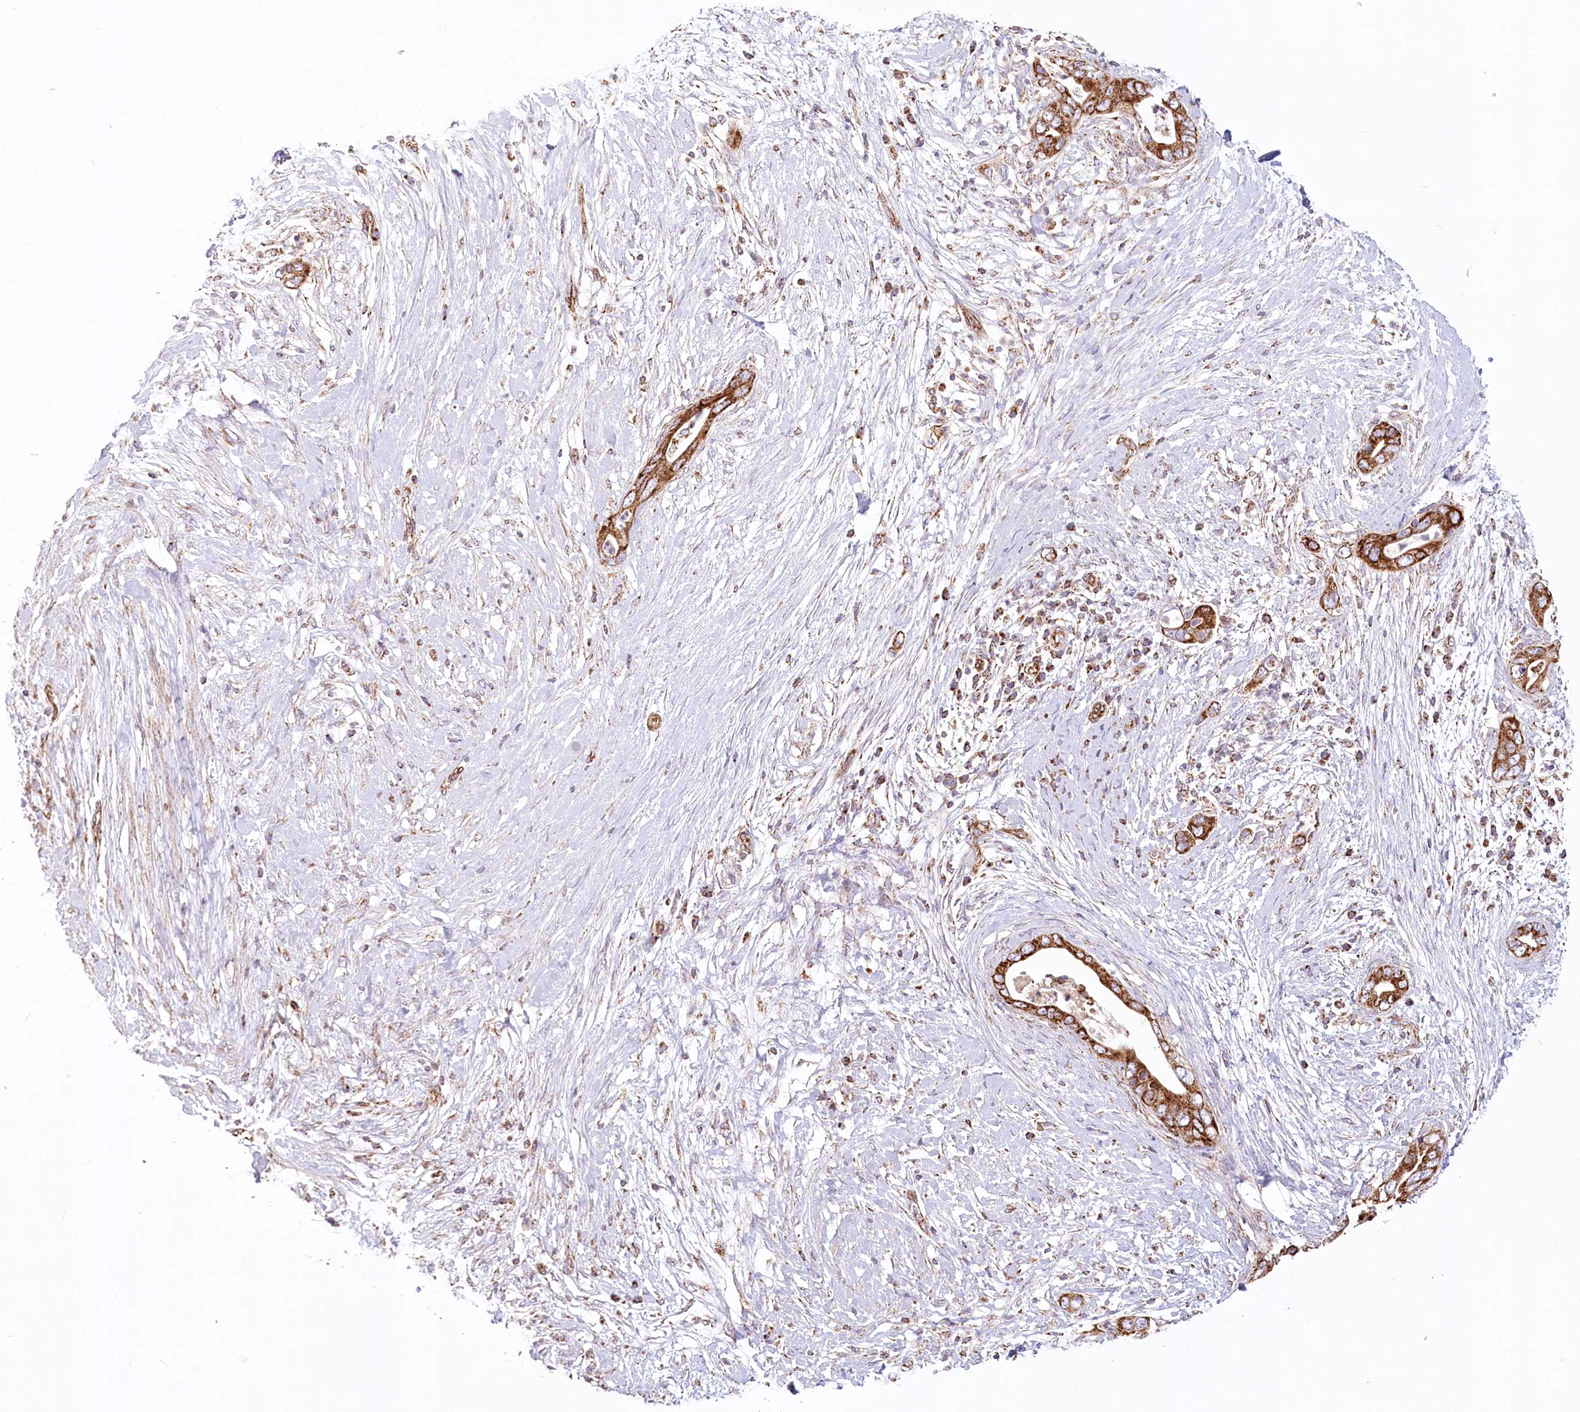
{"staining": {"intensity": "strong", "quantity": ">75%", "location": "cytoplasmic/membranous"}, "tissue": "pancreatic cancer", "cell_type": "Tumor cells", "image_type": "cancer", "snomed": [{"axis": "morphology", "description": "Adenocarcinoma, NOS"}, {"axis": "topography", "description": "Pancreas"}], "caption": "Pancreatic adenocarcinoma tissue reveals strong cytoplasmic/membranous positivity in approximately >75% of tumor cells, visualized by immunohistochemistry.", "gene": "UMPS", "patient": {"sex": "male", "age": 75}}